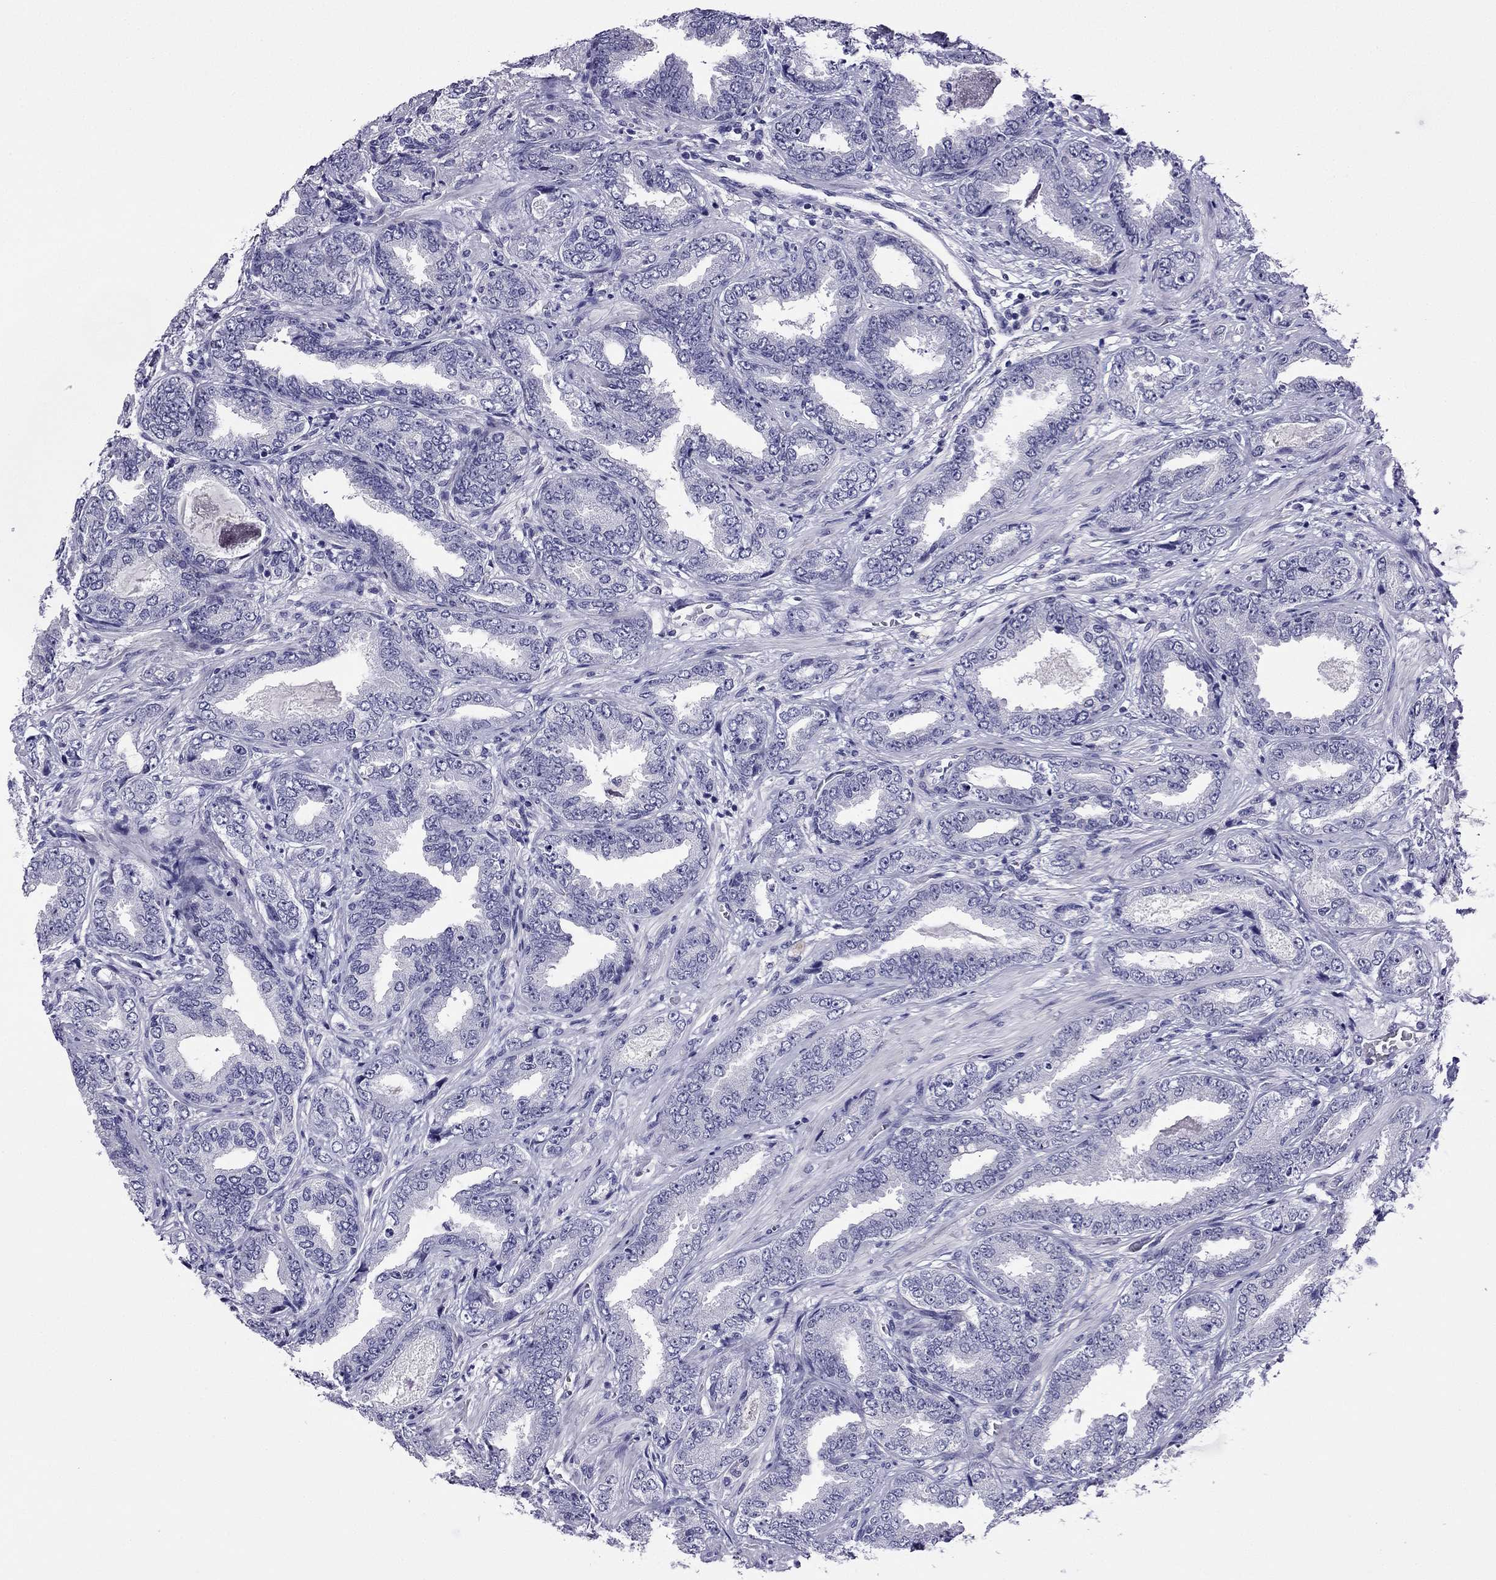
{"staining": {"intensity": "negative", "quantity": "none", "location": "none"}, "tissue": "prostate cancer", "cell_type": "Tumor cells", "image_type": "cancer", "snomed": [{"axis": "morphology", "description": "Adenocarcinoma, Low grade"}, {"axis": "topography", "description": "Prostate"}], "caption": "High power microscopy photomicrograph of an immunohistochemistry histopathology image of prostate adenocarcinoma (low-grade), revealing no significant expression in tumor cells.", "gene": "KCNJ10", "patient": {"sex": "male", "age": 68}}